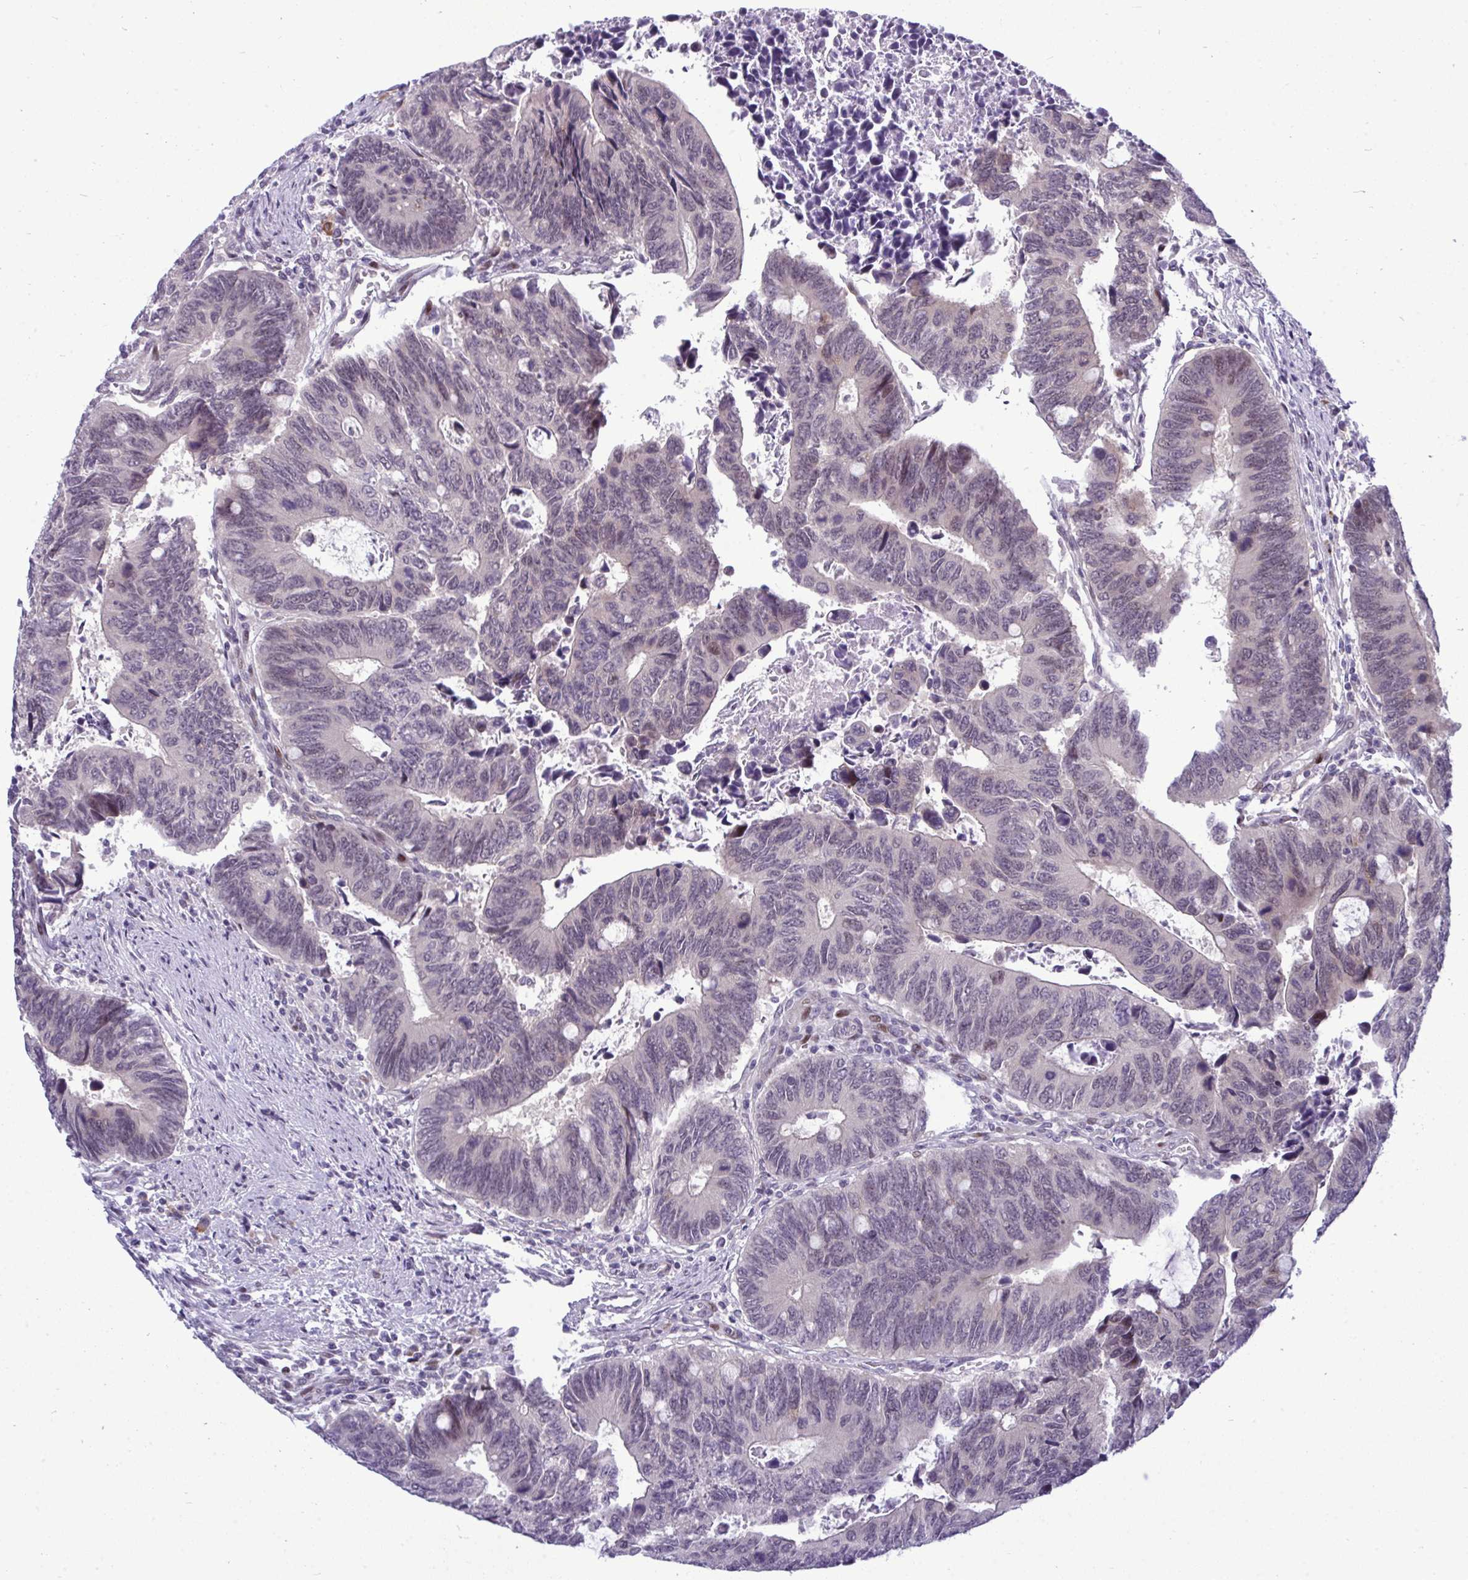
{"staining": {"intensity": "negative", "quantity": "none", "location": "none"}, "tissue": "colorectal cancer", "cell_type": "Tumor cells", "image_type": "cancer", "snomed": [{"axis": "morphology", "description": "Adenocarcinoma, NOS"}, {"axis": "topography", "description": "Colon"}], "caption": "Protein analysis of colorectal cancer displays no significant expression in tumor cells.", "gene": "TAB1", "patient": {"sex": "male", "age": 87}}